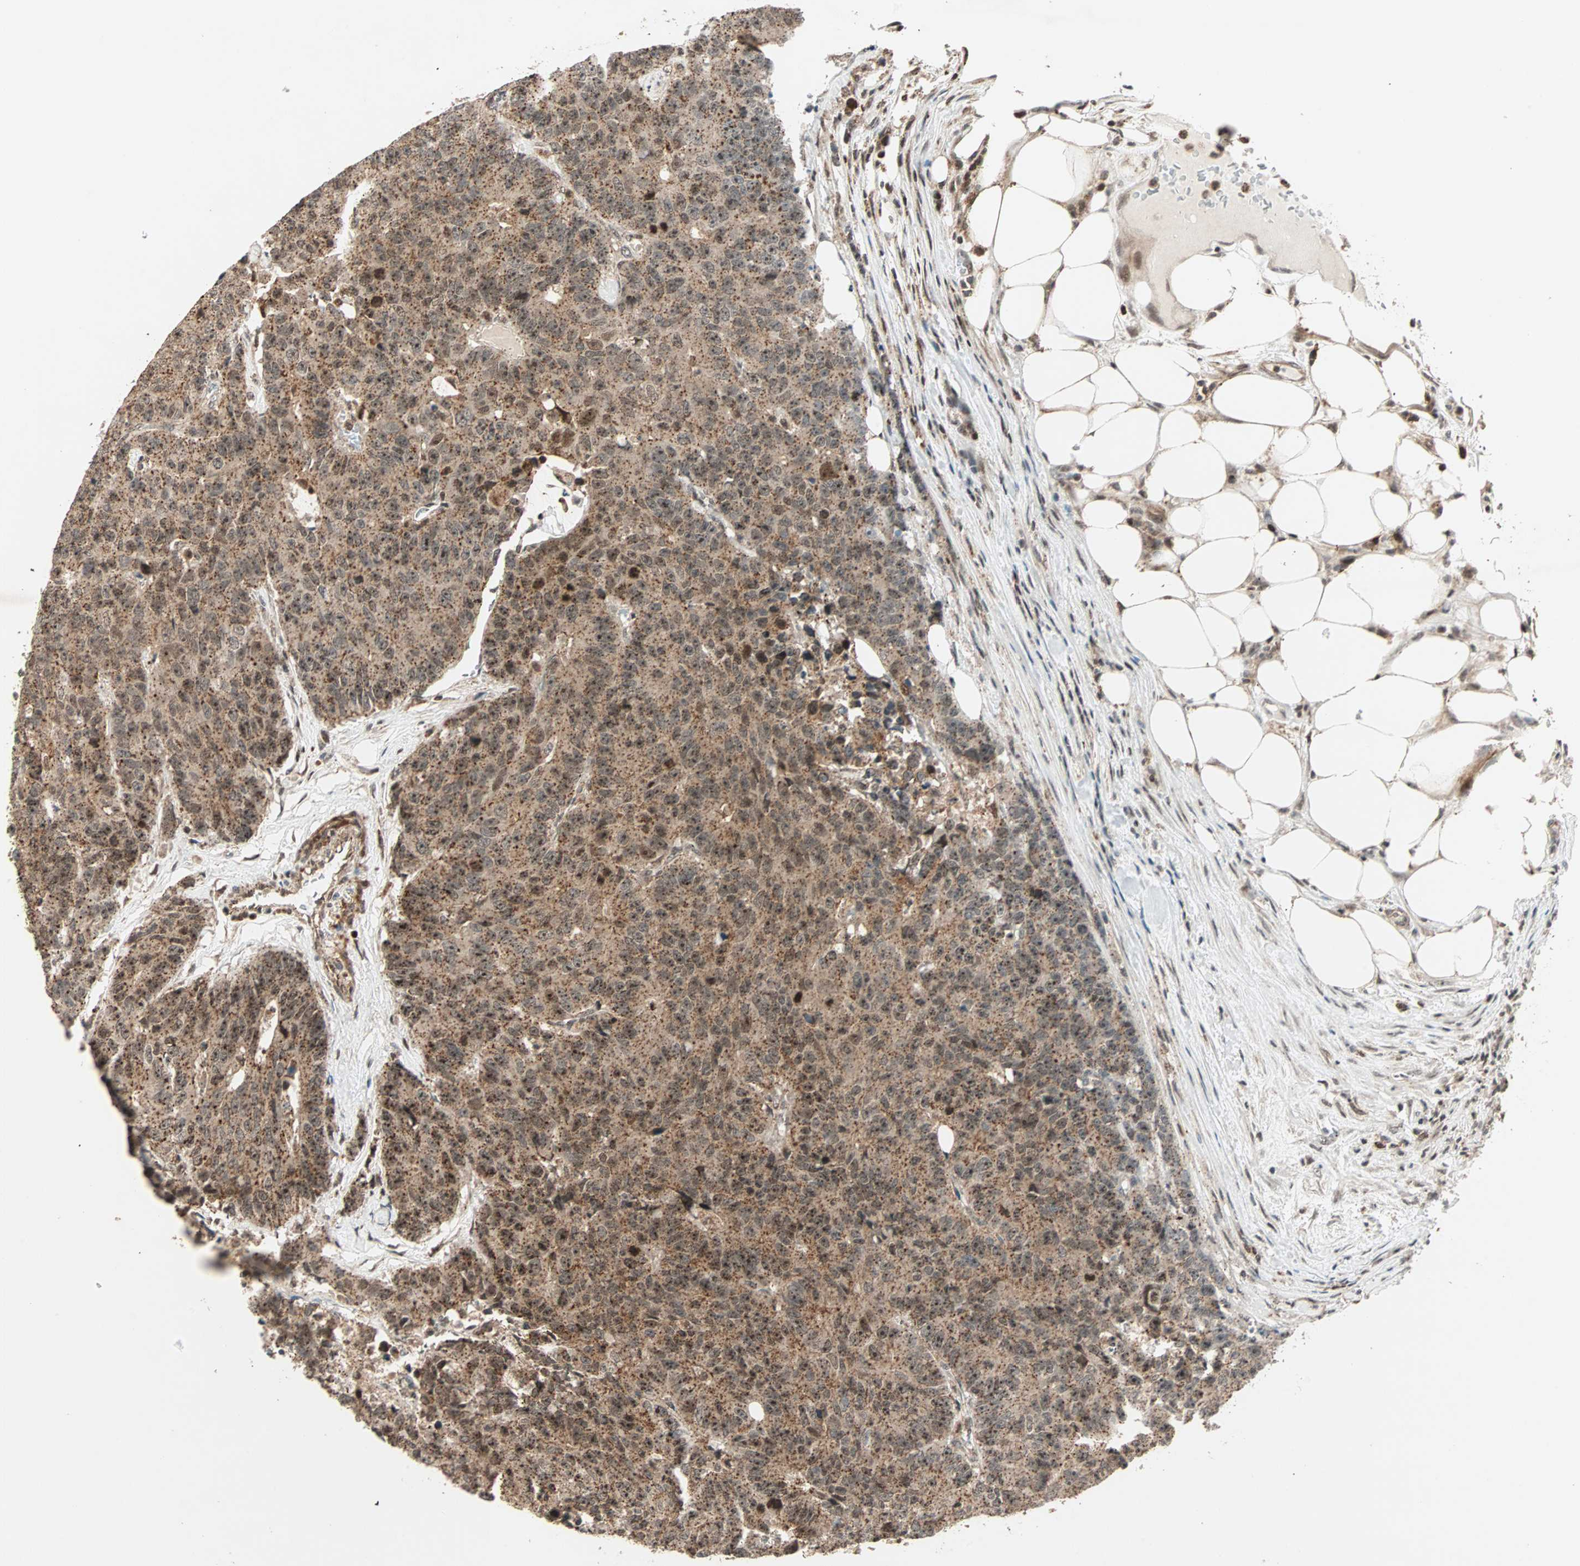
{"staining": {"intensity": "moderate", "quantity": ">75%", "location": "cytoplasmic/membranous,nuclear"}, "tissue": "colorectal cancer", "cell_type": "Tumor cells", "image_type": "cancer", "snomed": [{"axis": "morphology", "description": "Adenocarcinoma, NOS"}, {"axis": "topography", "description": "Colon"}], "caption": "A brown stain highlights moderate cytoplasmic/membranous and nuclear staining of a protein in colorectal cancer tumor cells.", "gene": "ZBED9", "patient": {"sex": "female", "age": 86}}